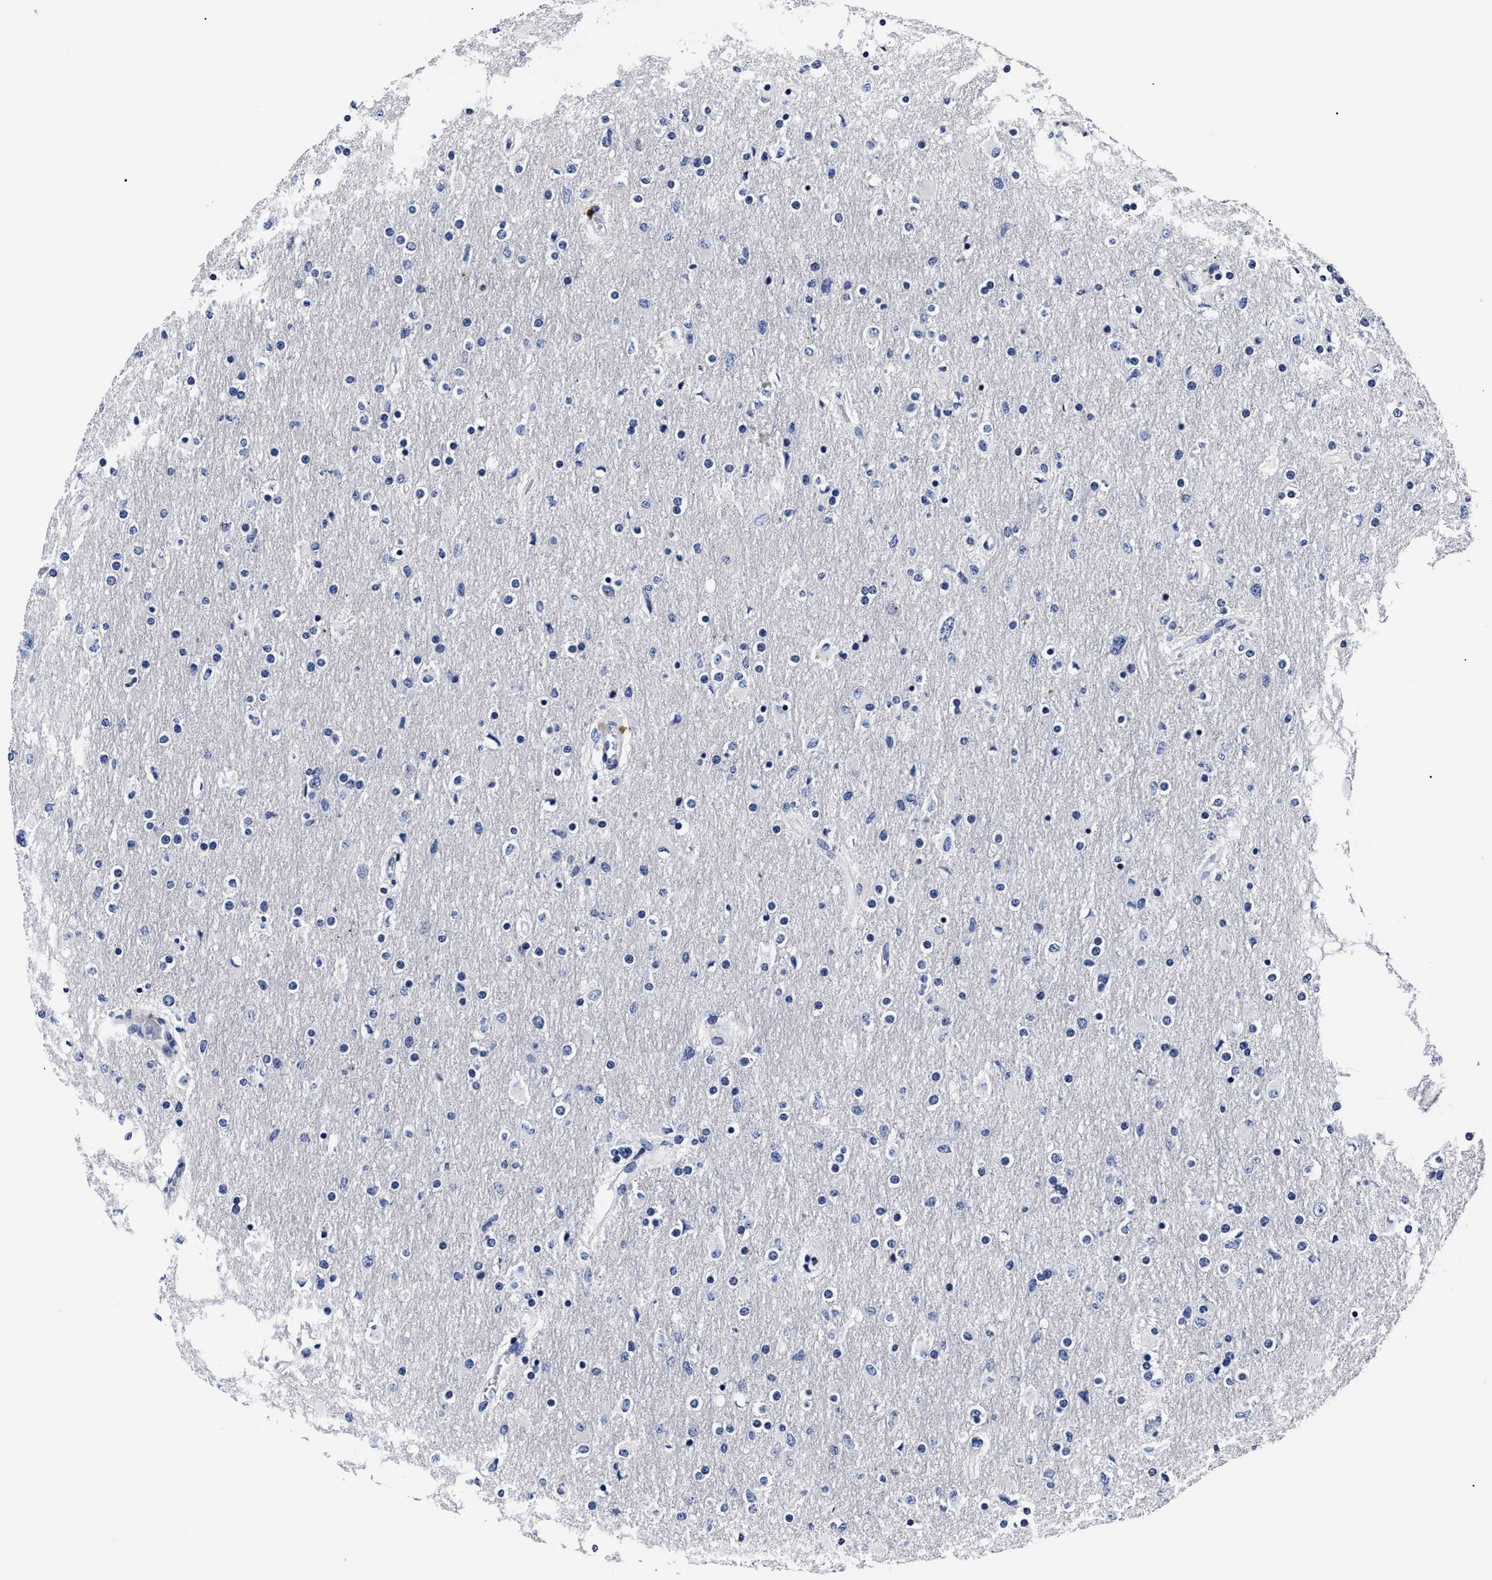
{"staining": {"intensity": "negative", "quantity": "none", "location": "none"}, "tissue": "glioma", "cell_type": "Tumor cells", "image_type": "cancer", "snomed": [{"axis": "morphology", "description": "Glioma, malignant, High grade"}, {"axis": "topography", "description": "Cerebral cortex"}], "caption": "Immunohistochemical staining of malignant high-grade glioma displays no significant positivity in tumor cells.", "gene": "OLFML2A", "patient": {"sex": "female", "age": 36}}